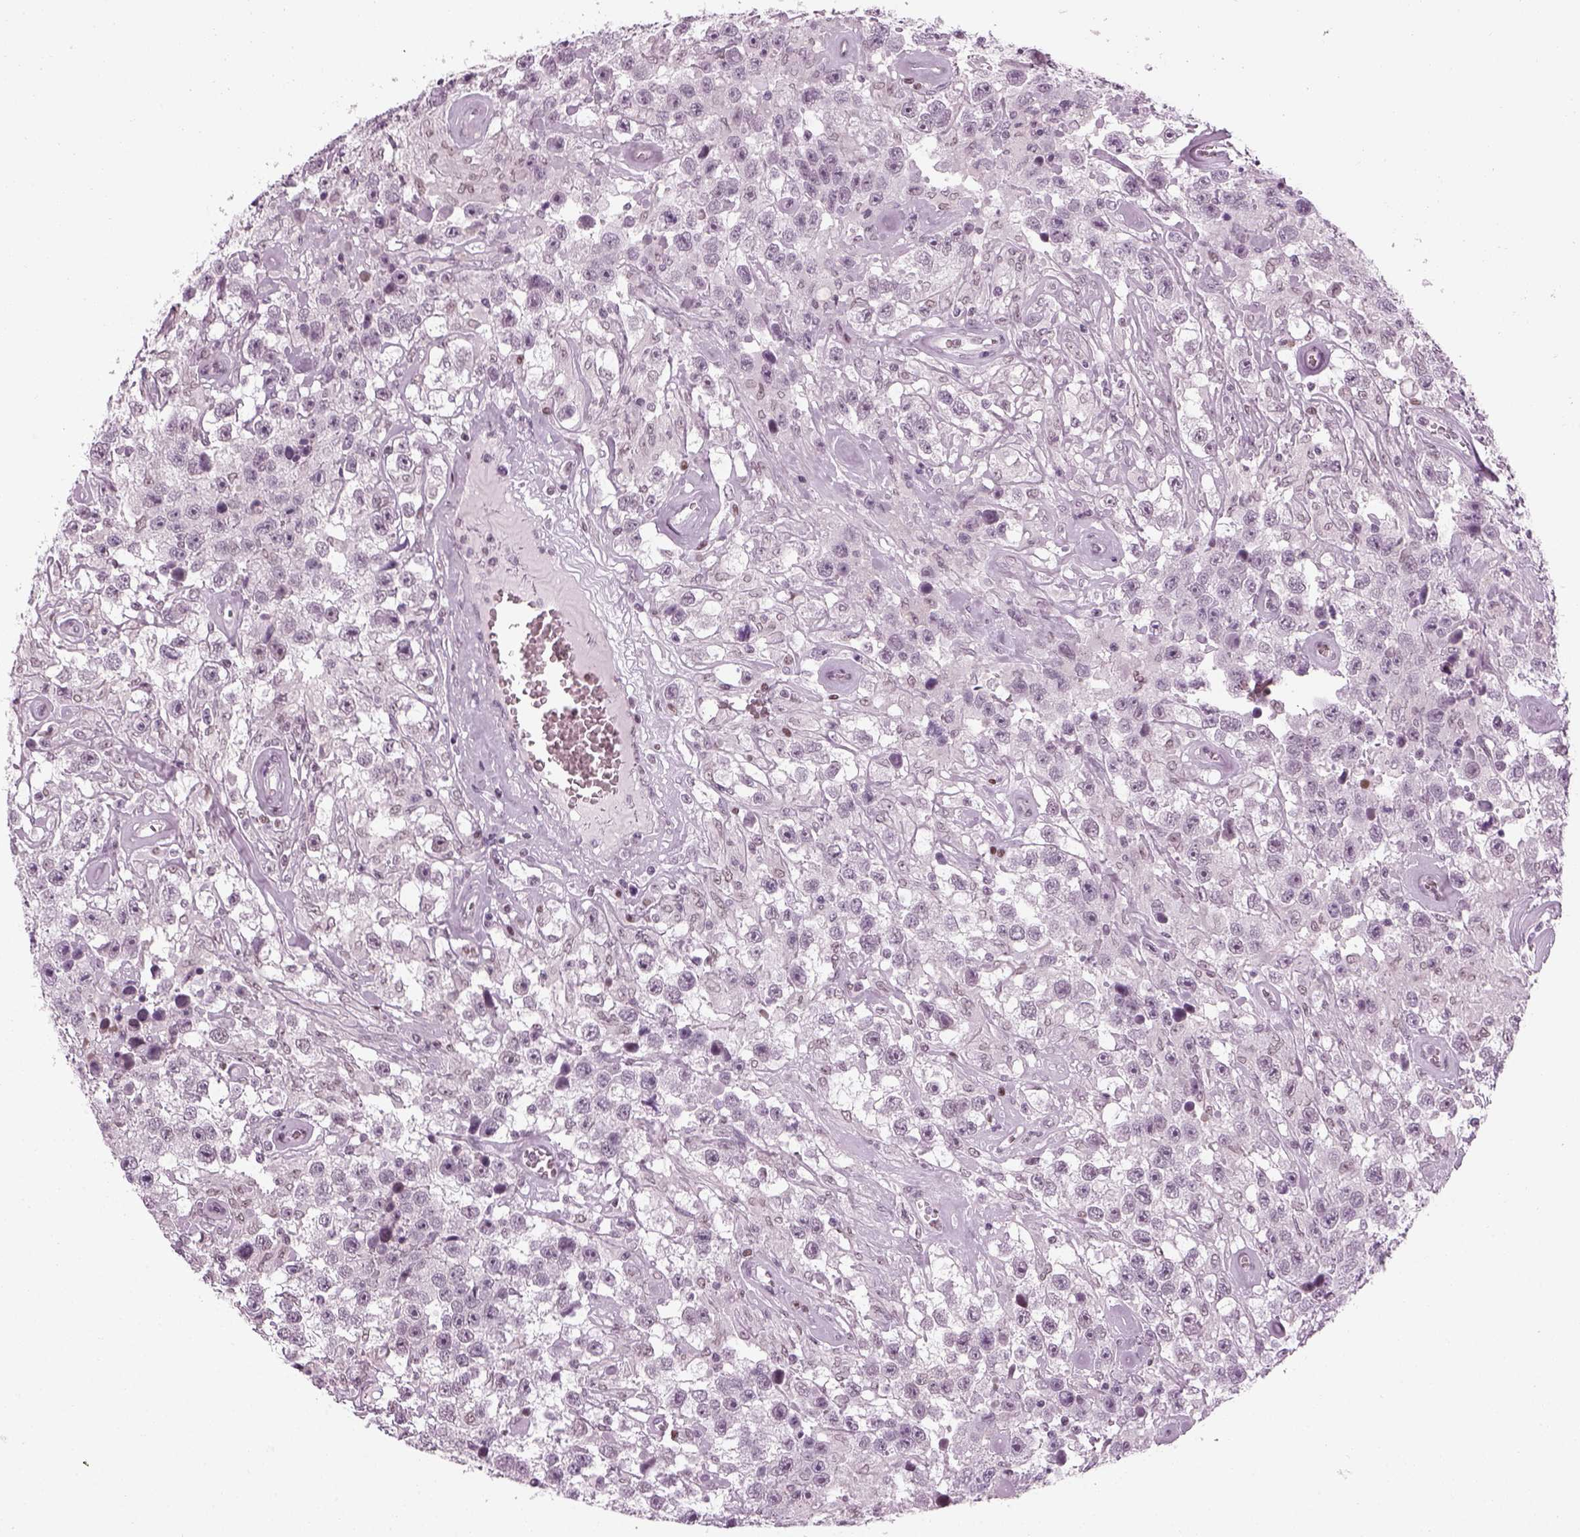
{"staining": {"intensity": "negative", "quantity": "none", "location": "none"}, "tissue": "testis cancer", "cell_type": "Tumor cells", "image_type": "cancer", "snomed": [{"axis": "morphology", "description": "Seminoma, NOS"}, {"axis": "topography", "description": "Testis"}], "caption": "Testis cancer stained for a protein using immunohistochemistry (IHC) shows no positivity tumor cells.", "gene": "KCNG2", "patient": {"sex": "male", "age": 43}}